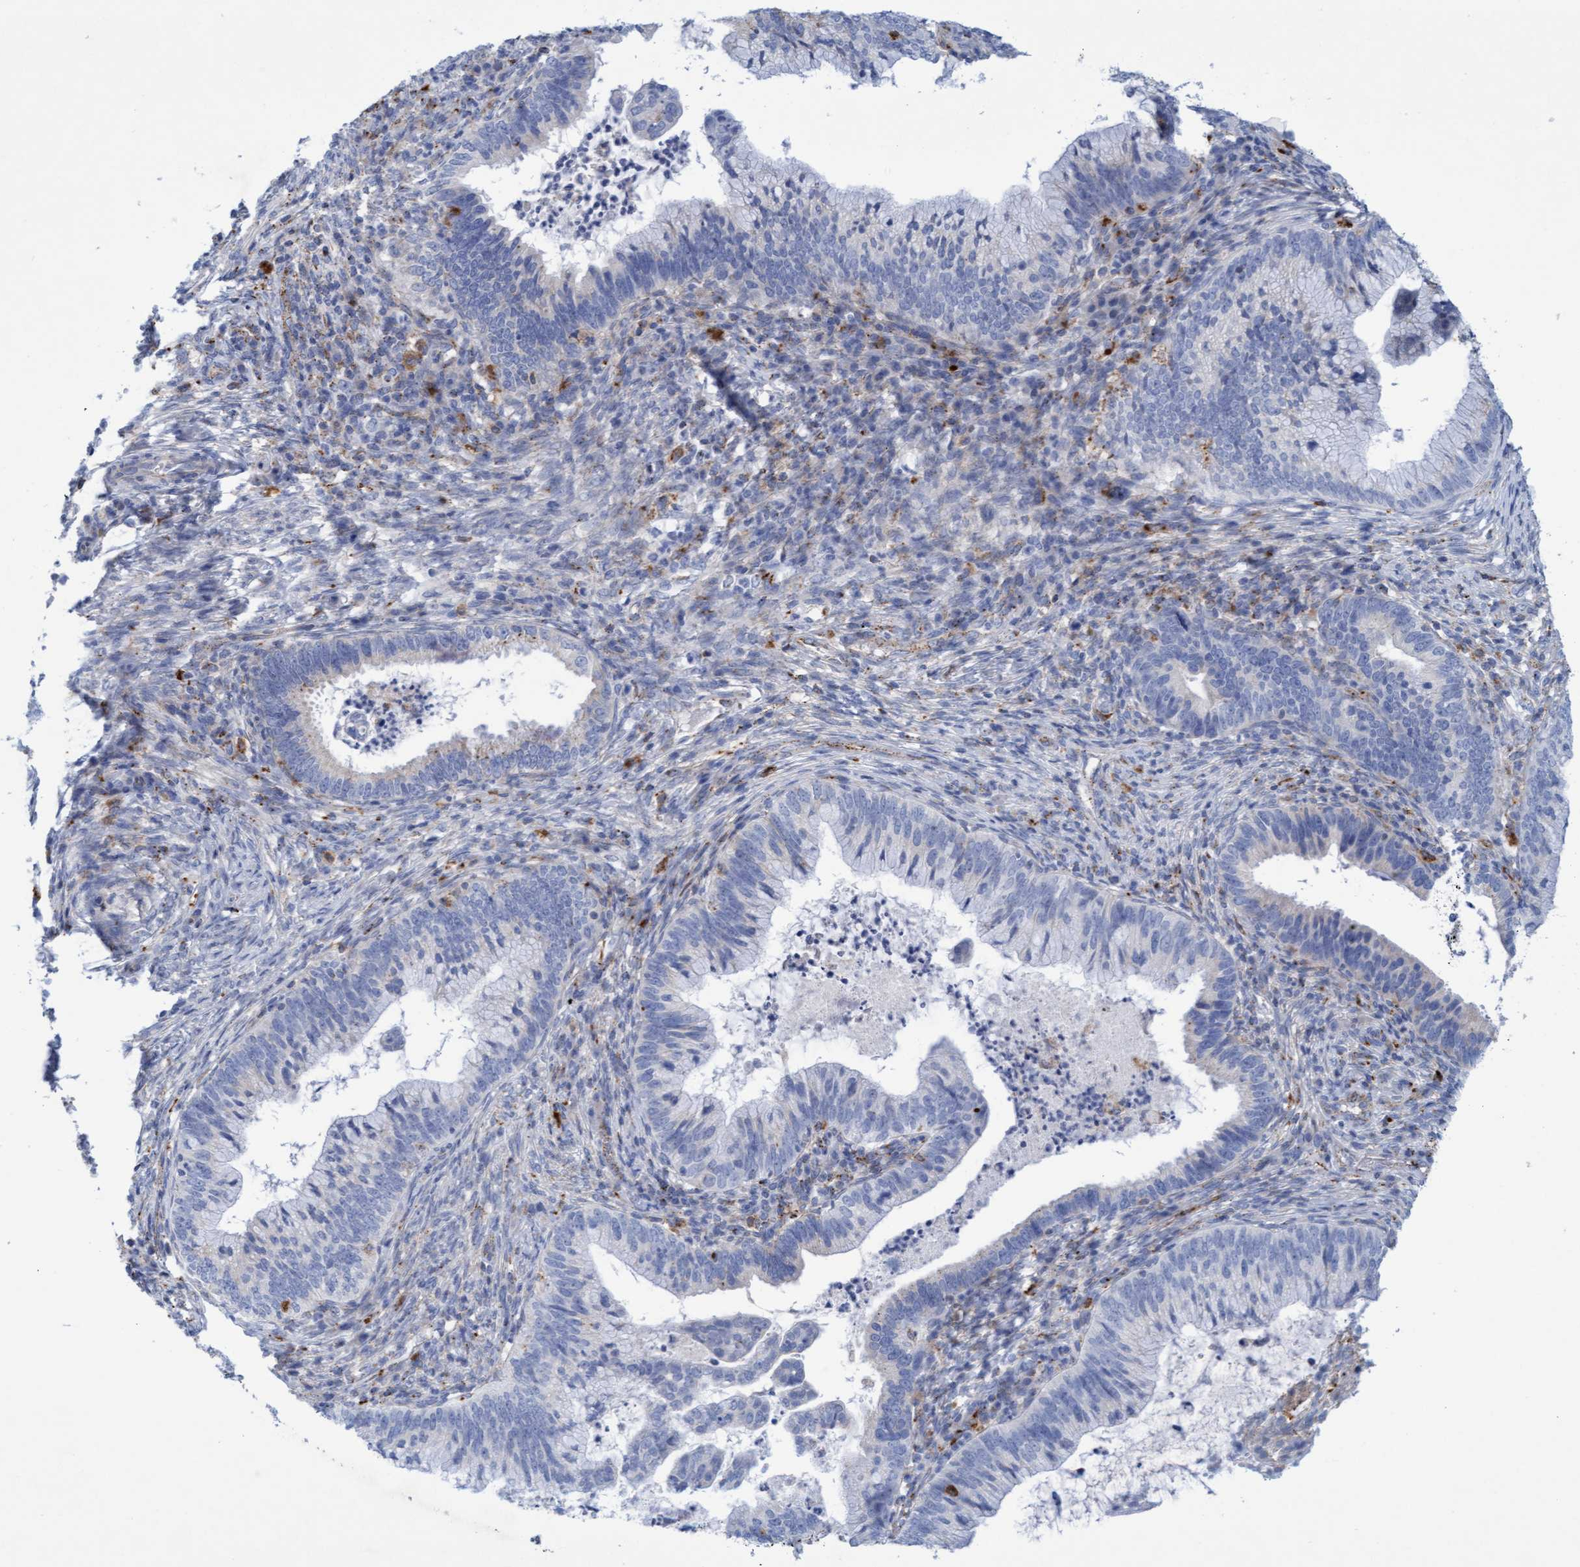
{"staining": {"intensity": "negative", "quantity": "none", "location": "none"}, "tissue": "cervical cancer", "cell_type": "Tumor cells", "image_type": "cancer", "snomed": [{"axis": "morphology", "description": "Adenocarcinoma, NOS"}, {"axis": "topography", "description": "Cervix"}], "caption": "This is a photomicrograph of immunohistochemistry (IHC) staining of cervical adenocarcinoma, which shows no staining in tumor cells.", "gene": "SGSH", "patient": {"sex": "female", "age": 36}}